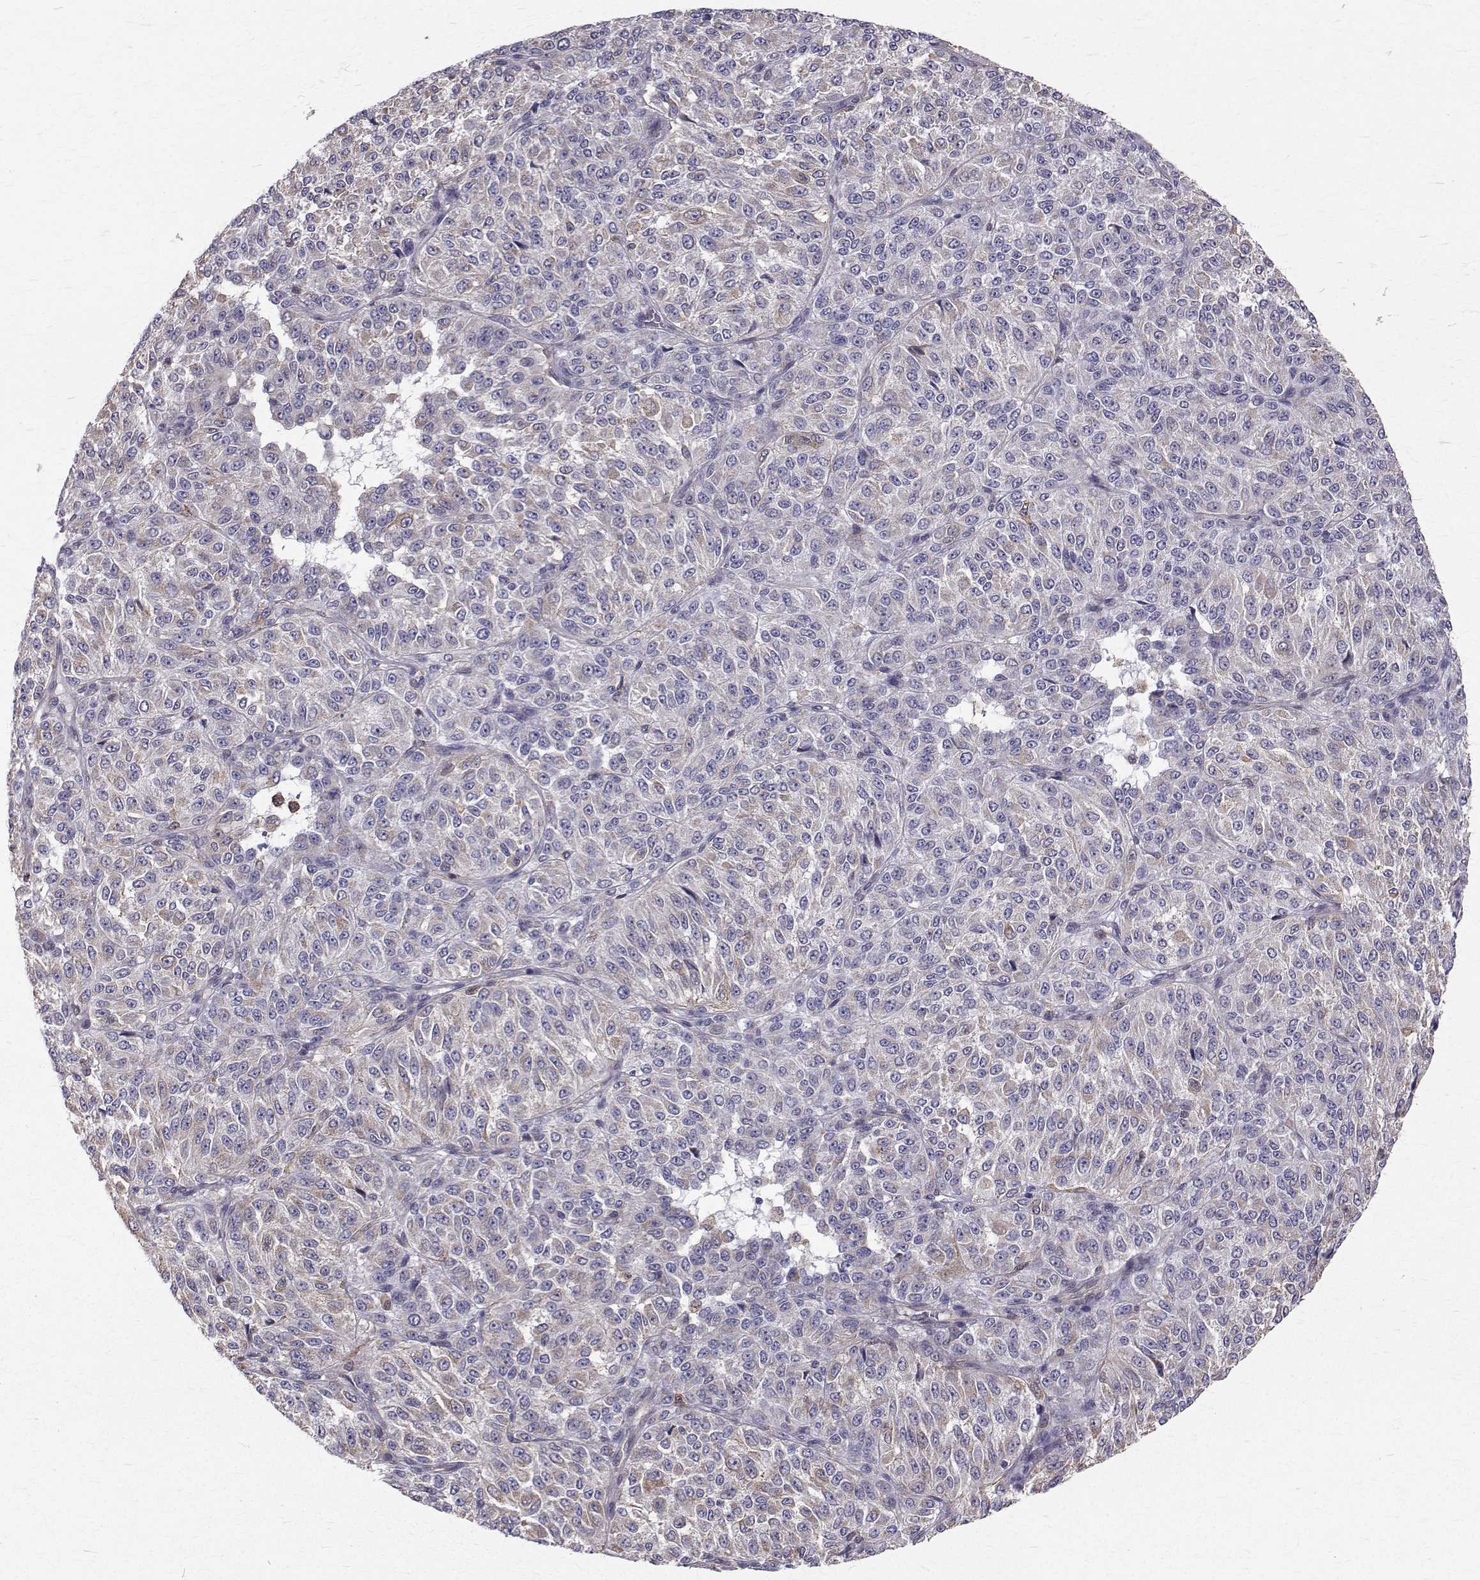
{"staining": {"intensity": "negative", "quantity": "none", "location": "none"}, "tissue": "melanoma", "cell_type": "Tumor cells", "image_type": "cancer", "snomed": [{"axis": "morphology", "description": "Malignant melanoma, Metastatic site"}, {"axis": "topography", "description": "Brain"}], "caption": "Malignant melanoma (metastatic site) stained for a protein using immunohistochemistry shows no staining tumor cells.", "gene": "CCDC89", "patient": {"sex": "female", "age": 56}}